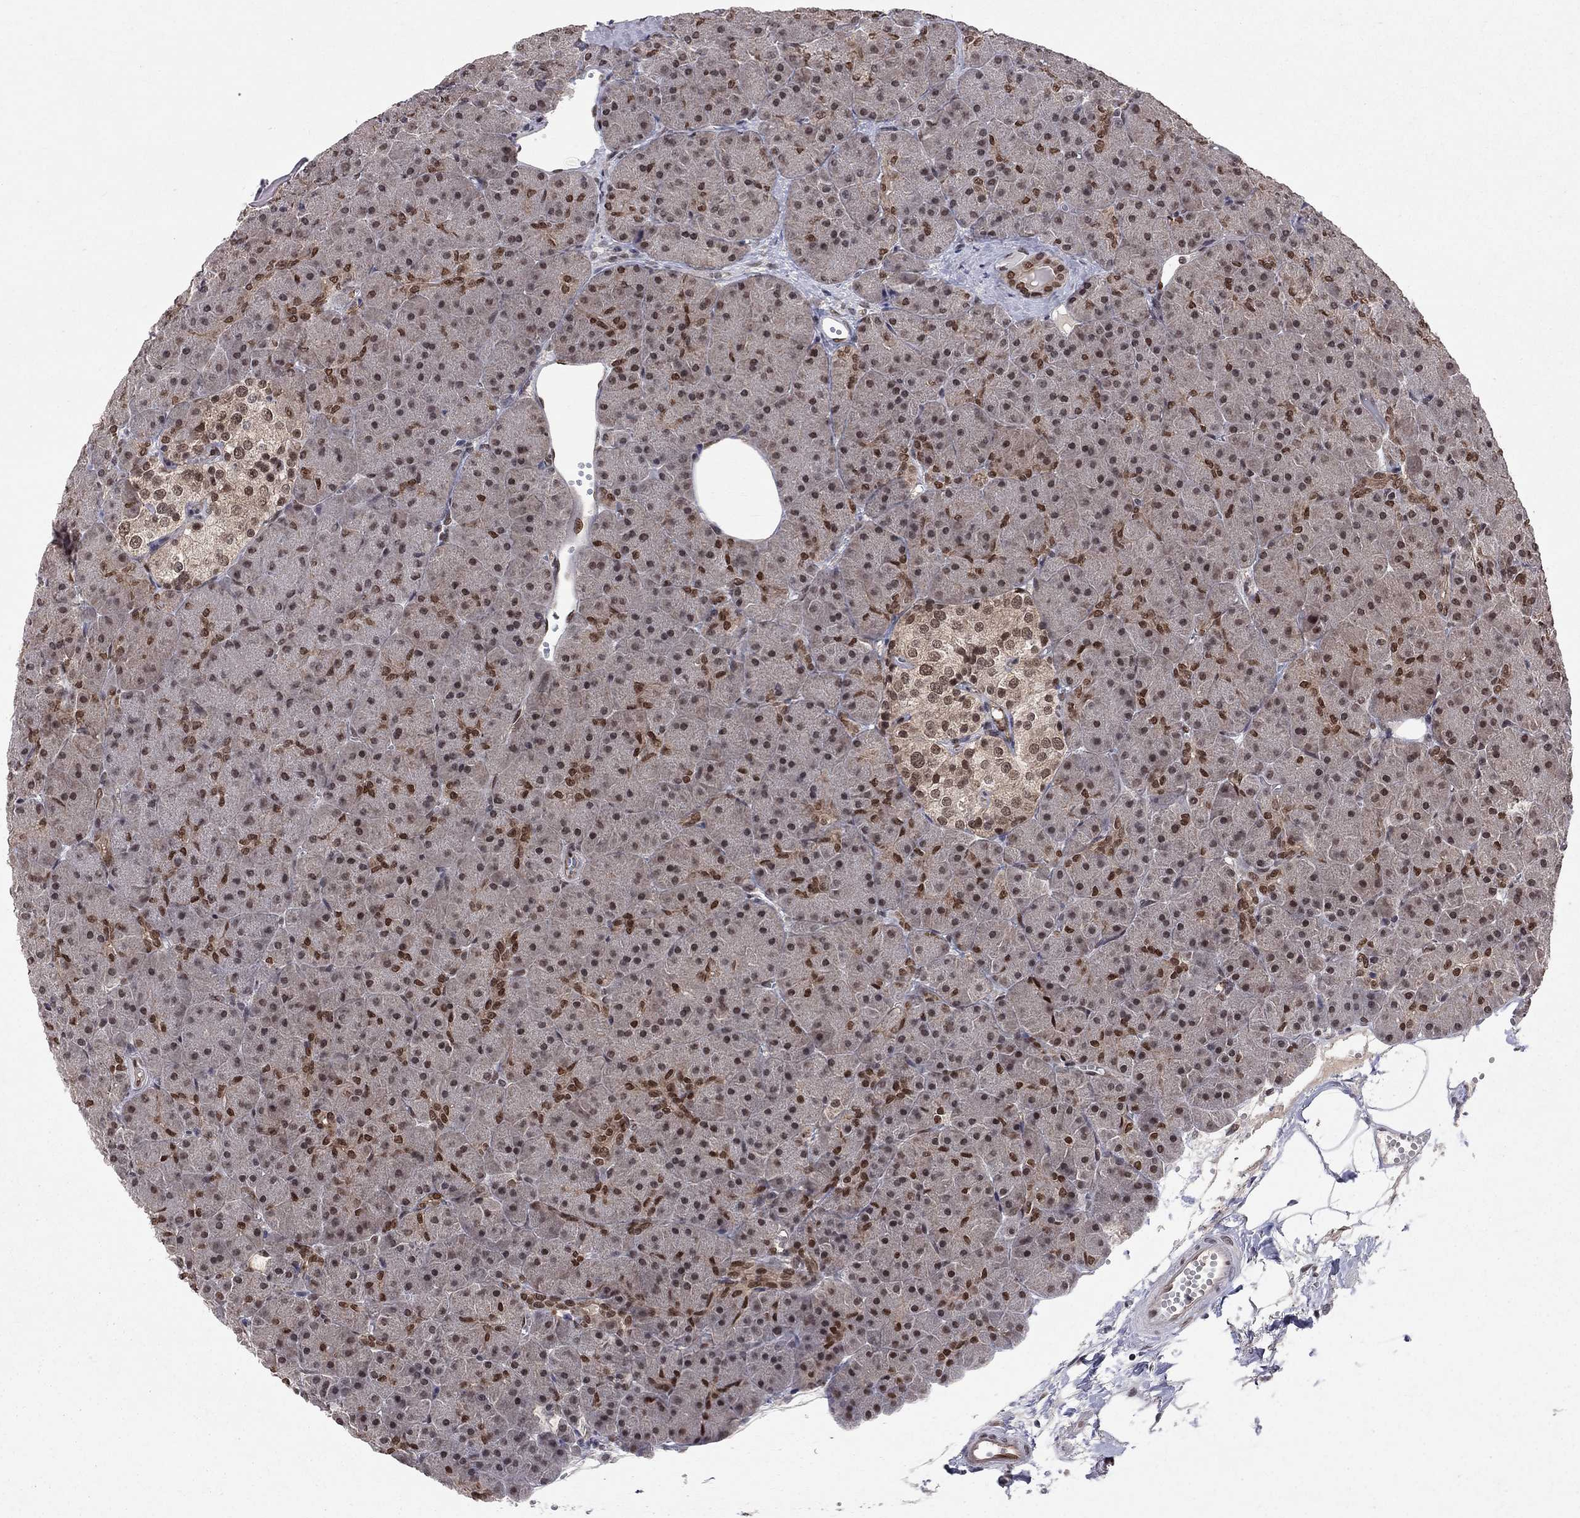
{"staining": {"intensity": "strong", "quantity": "25%-75%", "location": "nuclear"}, "tissue": "pancreas", "cell_type": "Exocrine glandular cells", "image_type": "normal", "snomed": [{"axis": "morphology", "description": "Normal tissue, NOS"}, {"axis": "topography", "description": "Pancreas"}], "caption": "Normal pancreas was stained to show a protein in brown. There is high levels of strong nuclear positivity in approximately 25%-75% of exocrine glandular cells. The staining was performed using DAB to visualize the protein expression in brown, while the nuclei were stained in blue with hematoxylin (Magnification: 20x).", "gene": "SAP30L", "patient": {"sex": "male", "age": 61}}